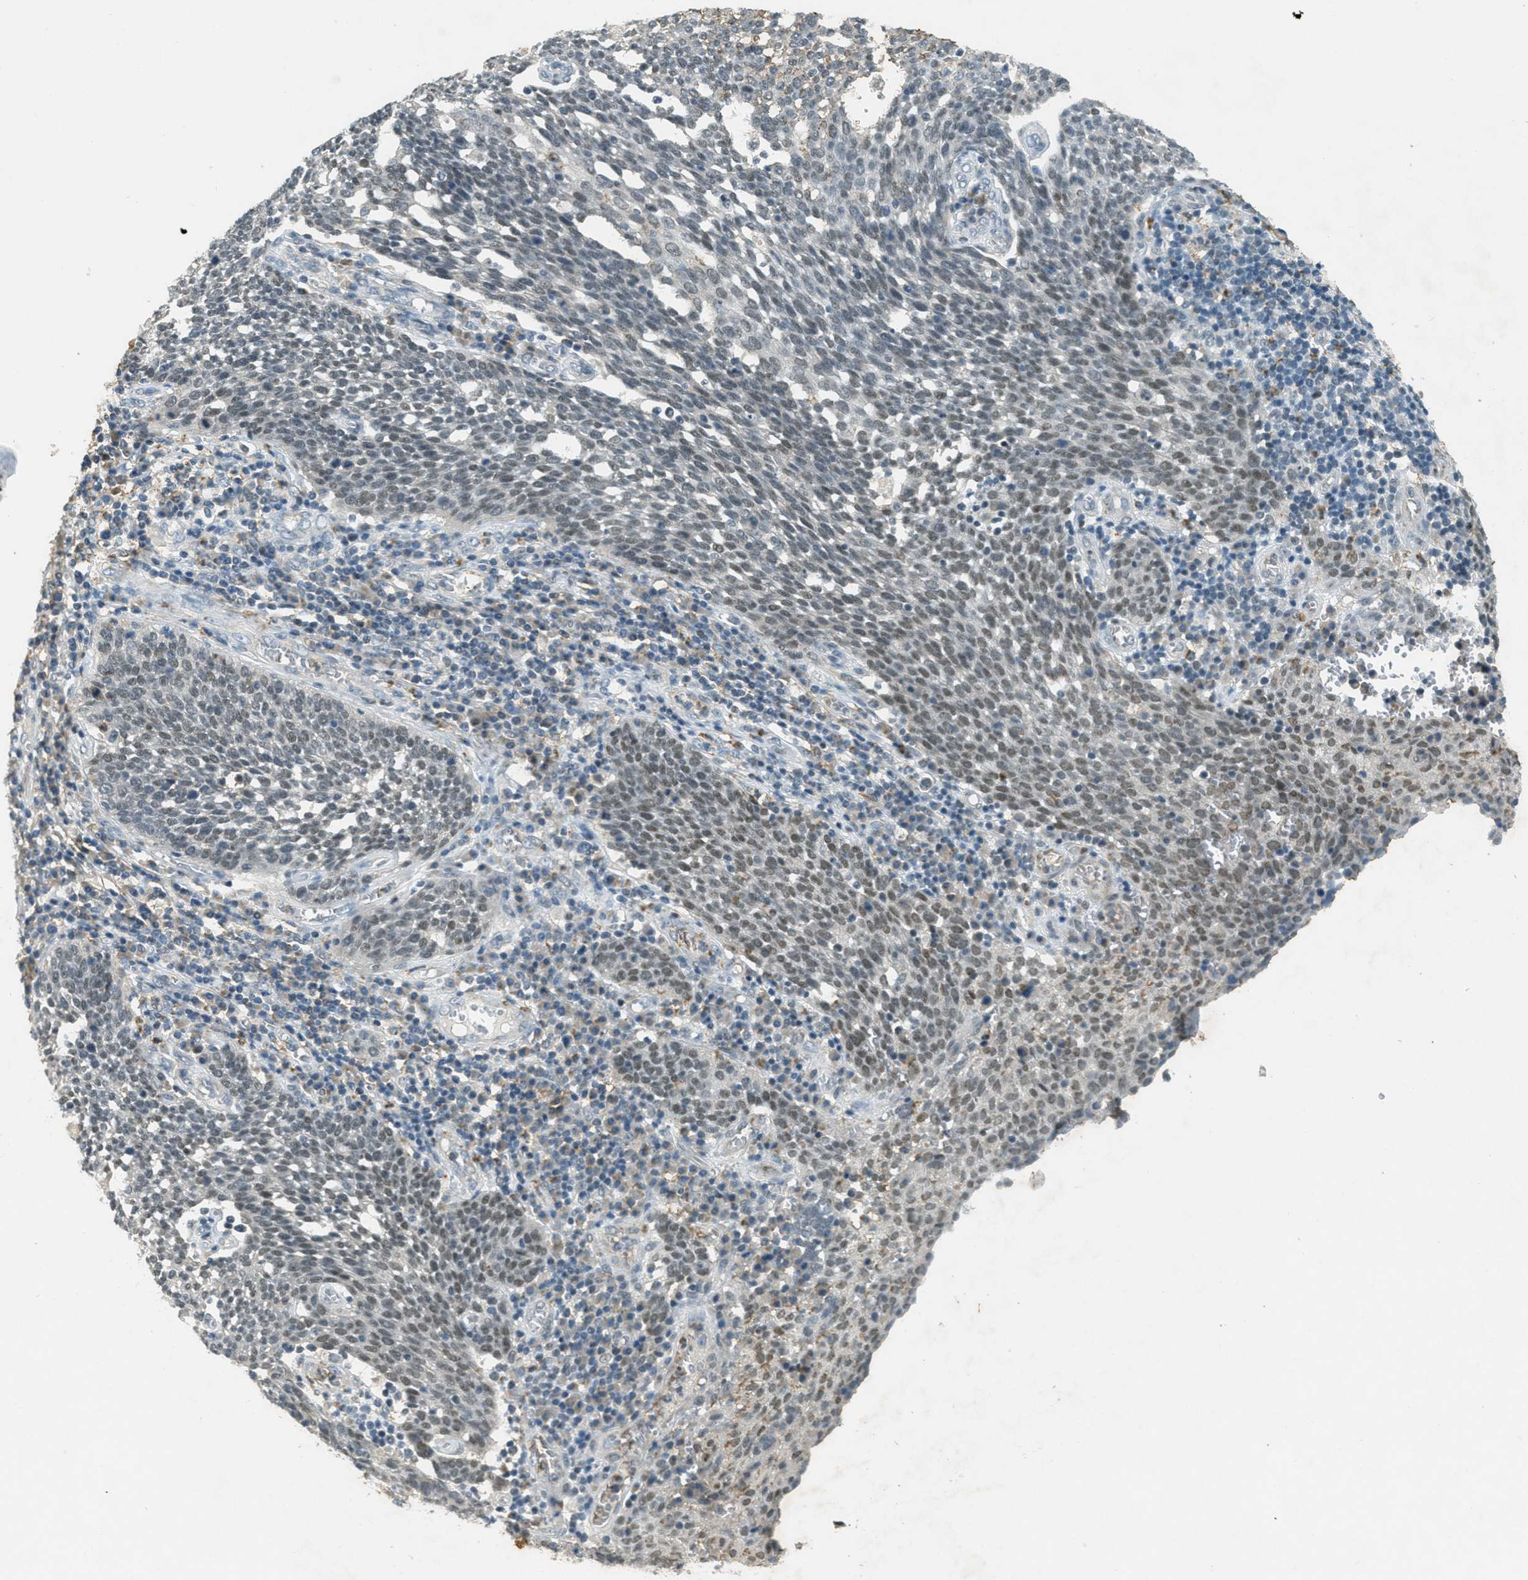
{"staining": {"intensity": "weak", "quantity": "<25%", "location": "nuclear"}, "tissue": "cervical cancer", "cell_type": "Tumor cells", "image_type": "cancer", "snomed": [{"axis": "morphology", "description": "Squamous cell carcinoma, NOS"}, {"axis": "topography", "description": "Cervix"}], "caption": "Photomicrograph shows no protein positivity in tumor cells of cervical squamous cell carcinoma tissue. (IHC, brightfield microscopy, high magnification).", "gene": "TCF20", "patient": {"sex": "female", "age": 34}}